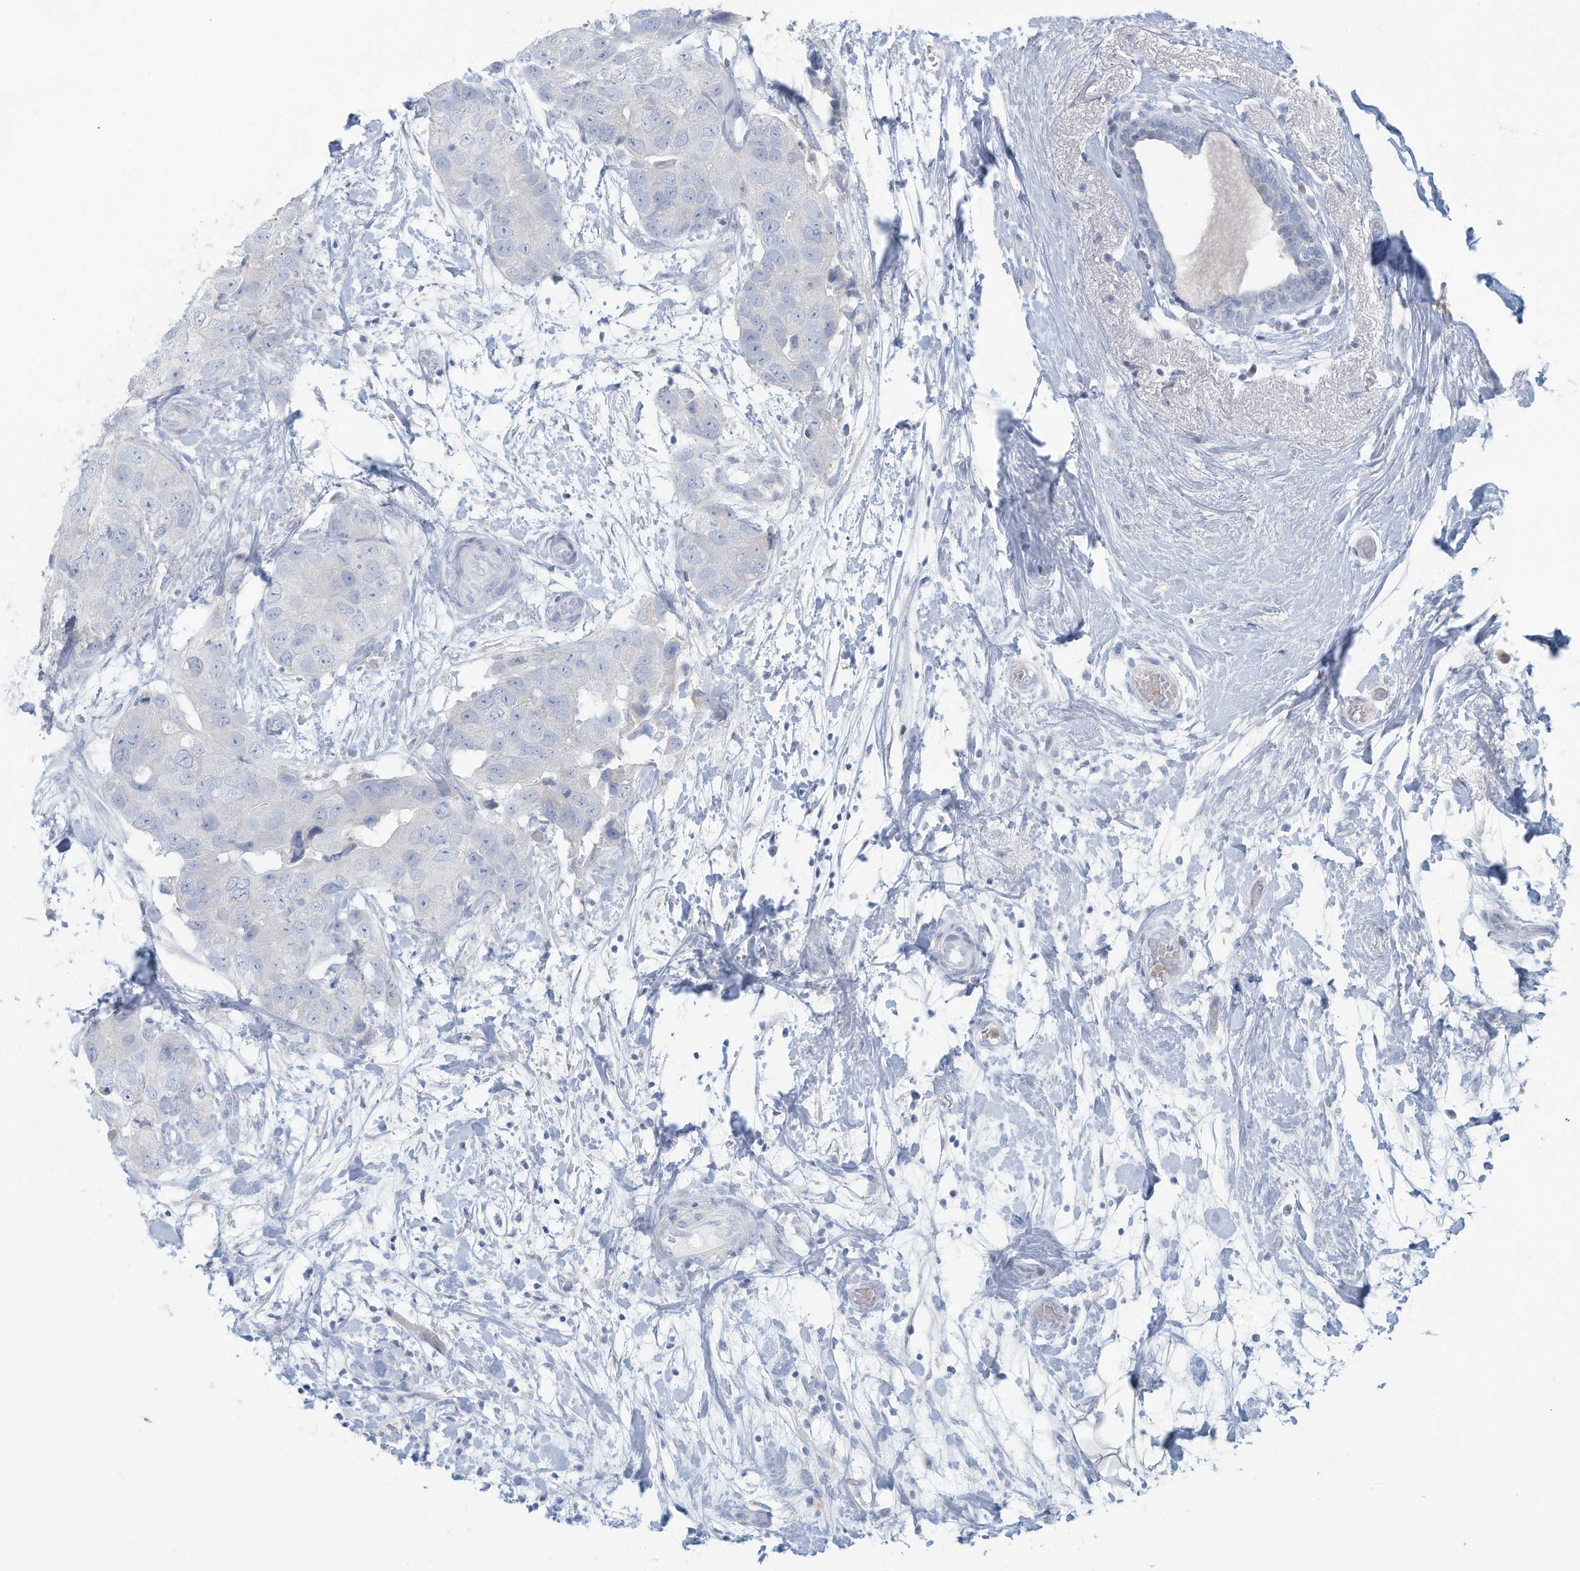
{"staining": {"intensity": "negative", "quantity": "none", "location": "none"}, "tissue": "breast cancer", "cell_type": "Tumor cells", "image_type": "cancer", "snomed": [{"axis": "morphology", "description": "Duct carcinoma"}, {"axis": "topography", "description": "Breast"}], "caption": "This is a micrograph of IHC staining of breast cancer, which shows no expression in tumor cells.", "gene": "ERI2", "patient": {"sex": "female", "age": 62}}